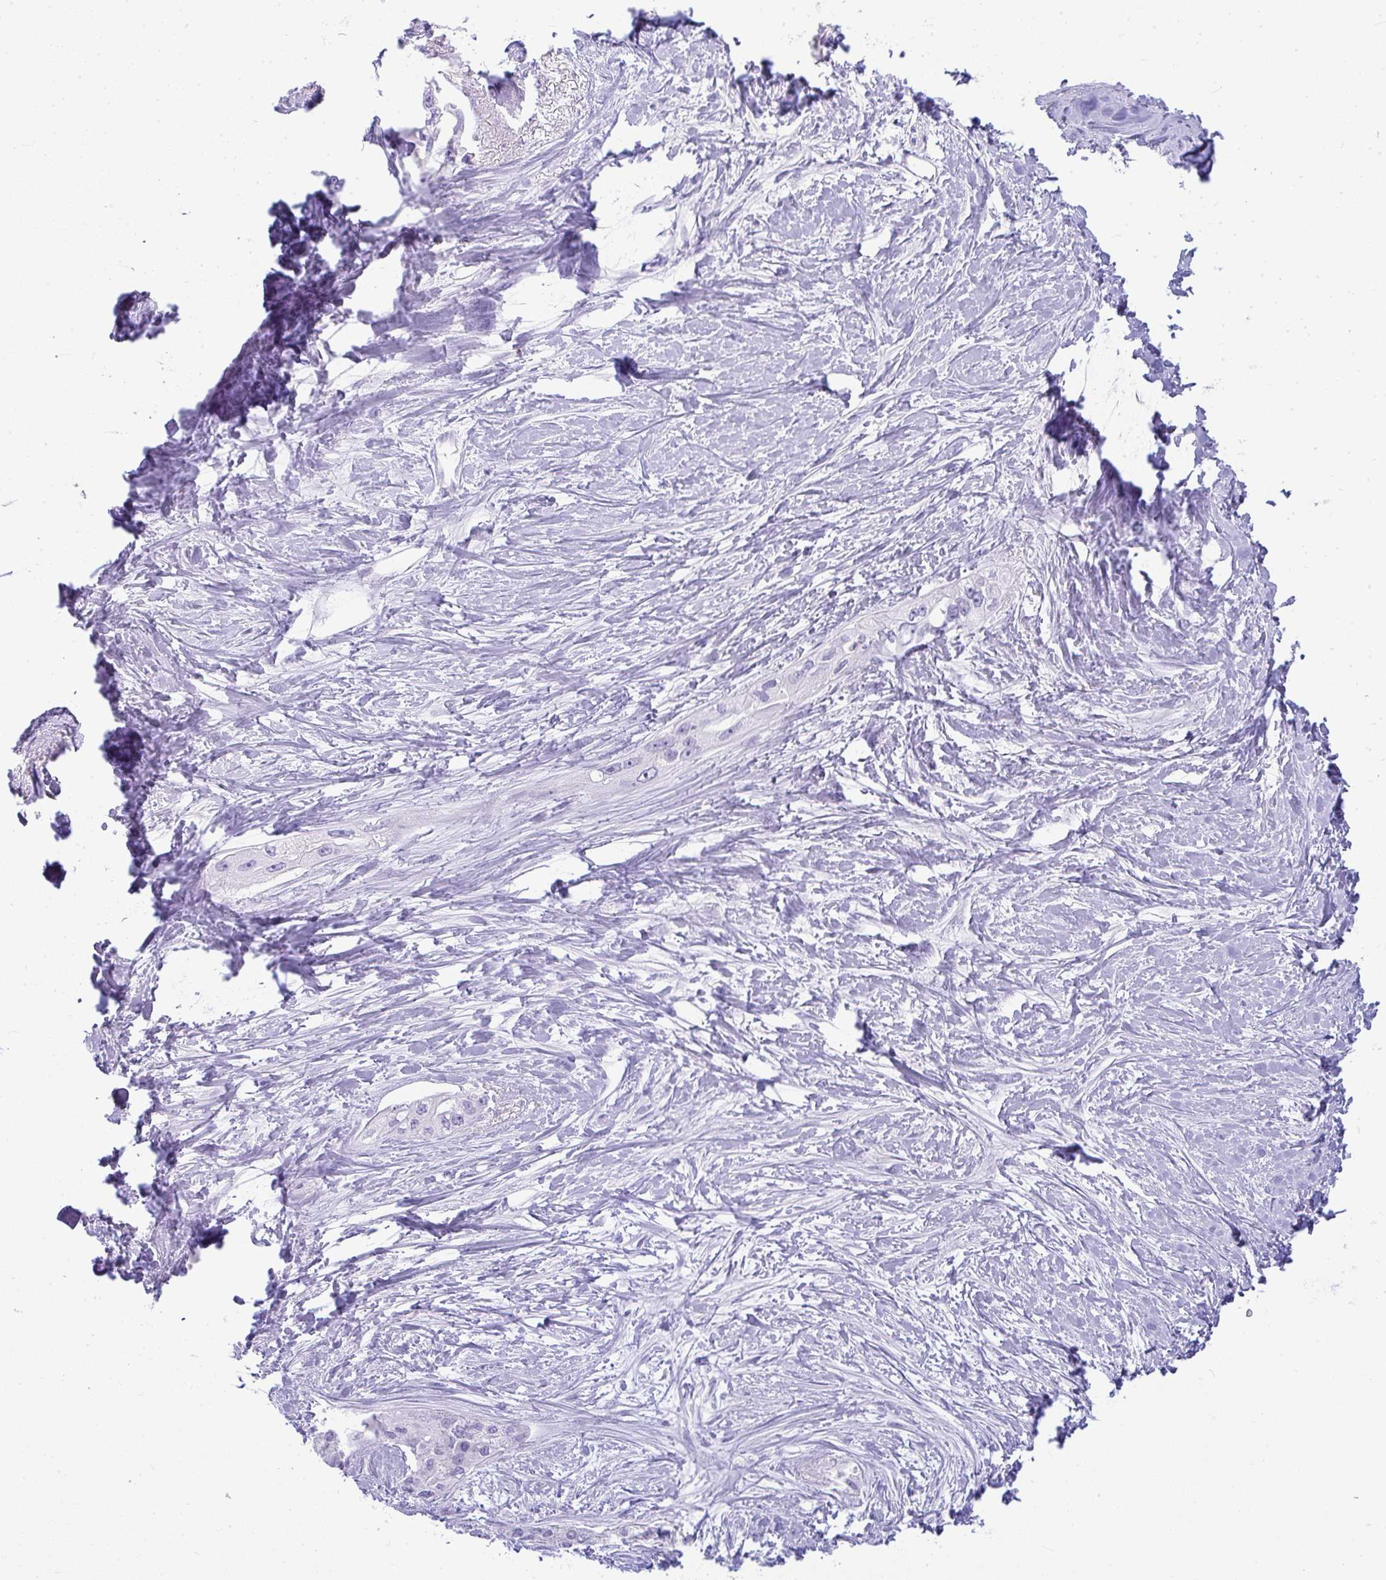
{"staining": {"intensity": "negative", "quantity": "none", "location": "none"}, "tissue": "pancreatic cancer", "cell_type": "Tumor cells", "image_type": "cancer", "snomed": [{"axis": "morphology", "description": "Adenocarcinoma, NOS"}, {"axis": "topography", "description": "Pancreas"}], "caption": "Immunohistochemistry of pancreatic adenocarcinoma displays no positivity in tumor cells. (Stains: DAB (3,3'-diaminobenzidine) IHC with hematoxylin counter stain, Microscopy: brightfield microscopy at high magnification).", "gene": "RASL10A", "patient": {"sex": "female", "age": 50}}